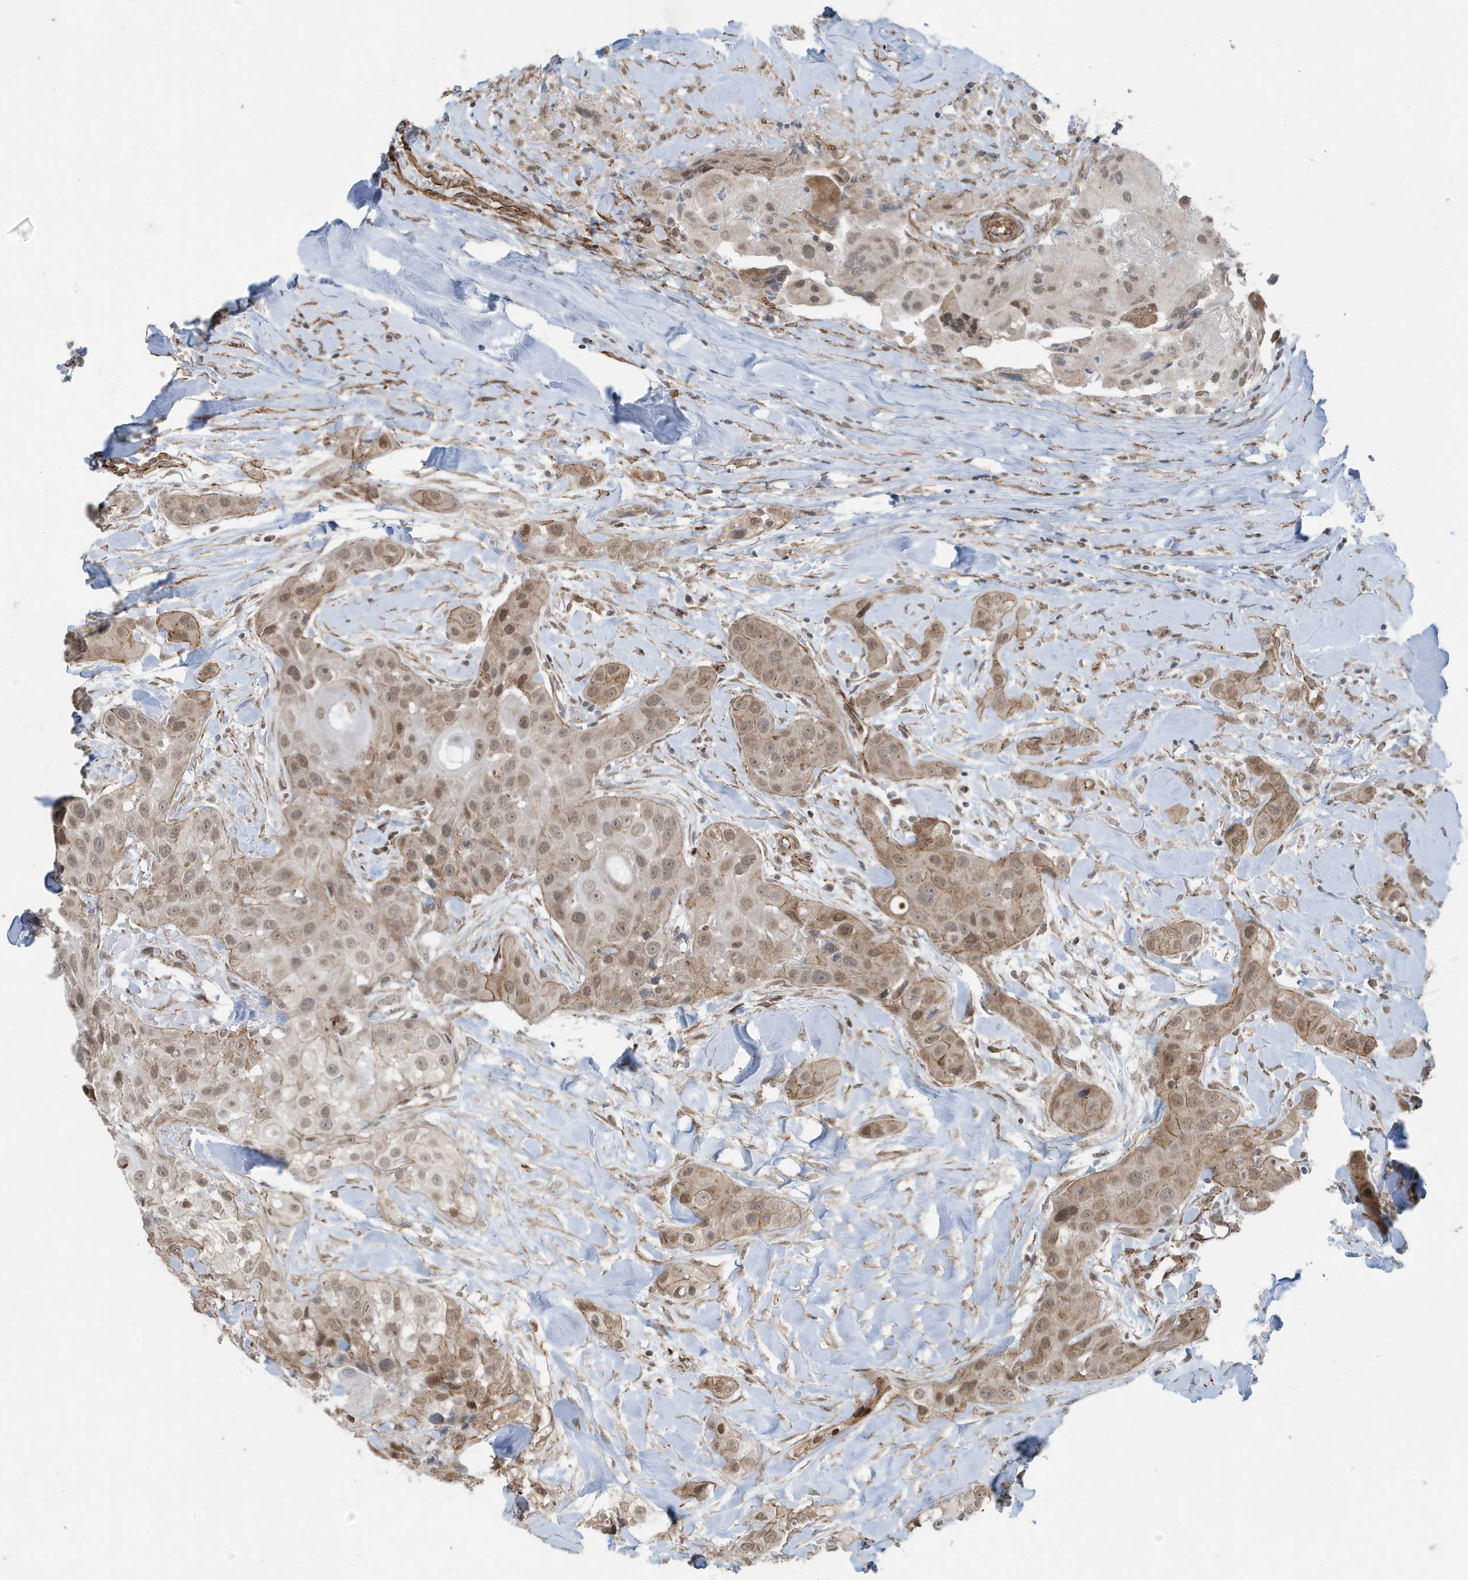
{"staining": {"intensity": "weak", "quantity": "25%-75%", "location": "cytoplasmic/membranous,nuclear"}, "tissue": "head and neck cancer", "cell_type": "Tumor cells", "image_type": "cancer", "snomed": [{"axis": "morphology", "description": "Normal tissue, NOS"}, {"axis": "morphology", "description": "Squamous cell carcinoma, NOS"}, {"axis": "topography", "description": "Skeletal muscle"}, {"axis": "topography", "description": "Head-Neck"}], "caption": "Immunohistochemistry (IHC) micrograph of human head and neck cancer (squamous cell carcinoma) stained for a protein (brown), which shows low levels of weak cytoplasmic/membranous and nuclear positivity in about 25%-75% of tumor cells.", "gene": "CHCHD4", "patient": {"sex": "male", "age": 51}}